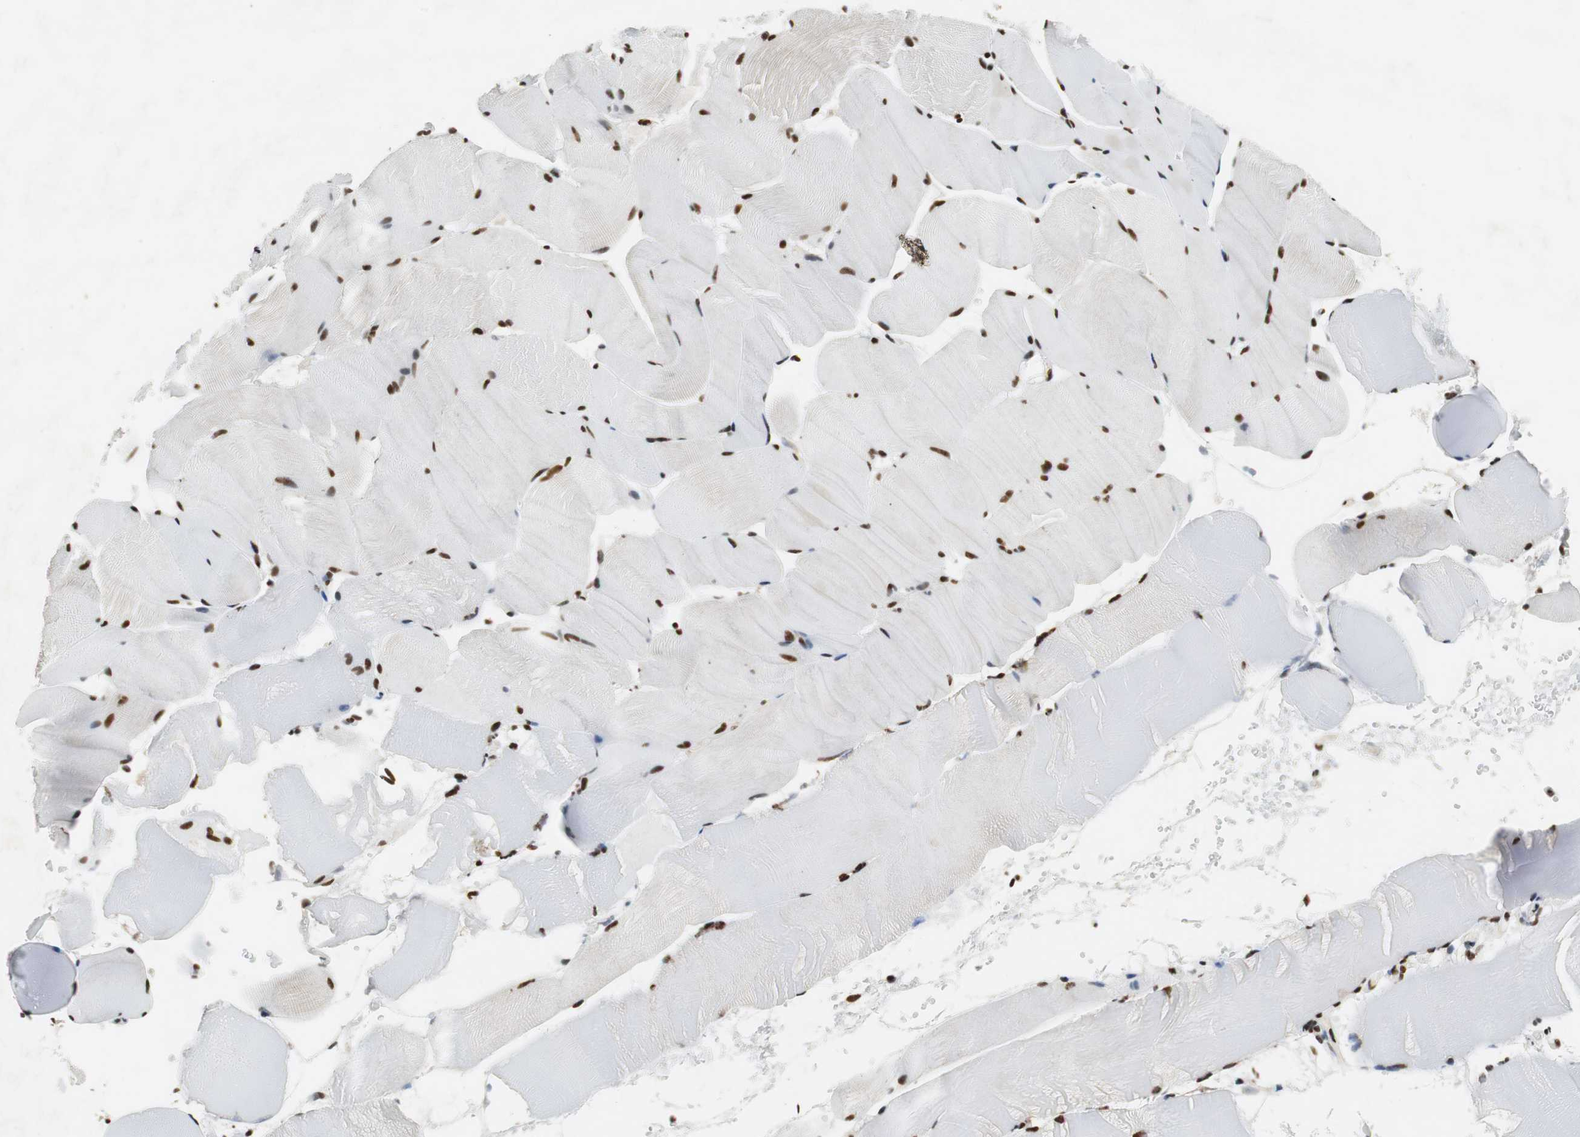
{"staining": {"intensity": "strong", "quantity": "25%-75%", "location": "nuclear"}, "tissue": "skeletal muscle", "cell_type": "Myocytes", "image_type": "normal", "snomed": [{"axis": "morphology", "description": "Normal tissue, NOS"}, {"axis": "topography", "description": "Skeletal muscle"}], "caption": "High-magnification brightfield microscopy of normal skeletal muscle stained with DAB (3,3'-diaminobenzidine) (brown) and counterstained with hematoxylin (blue). myocytes exhibit strong nuclear positivity is seen in about25%-75% of cells. (DAB (3,3'-diaminobenzidine) IHC, brown staining for protein, blue staining for nuclei).", "gene": "PRKDC", "patient": {"sex": "male", "age": 62}}